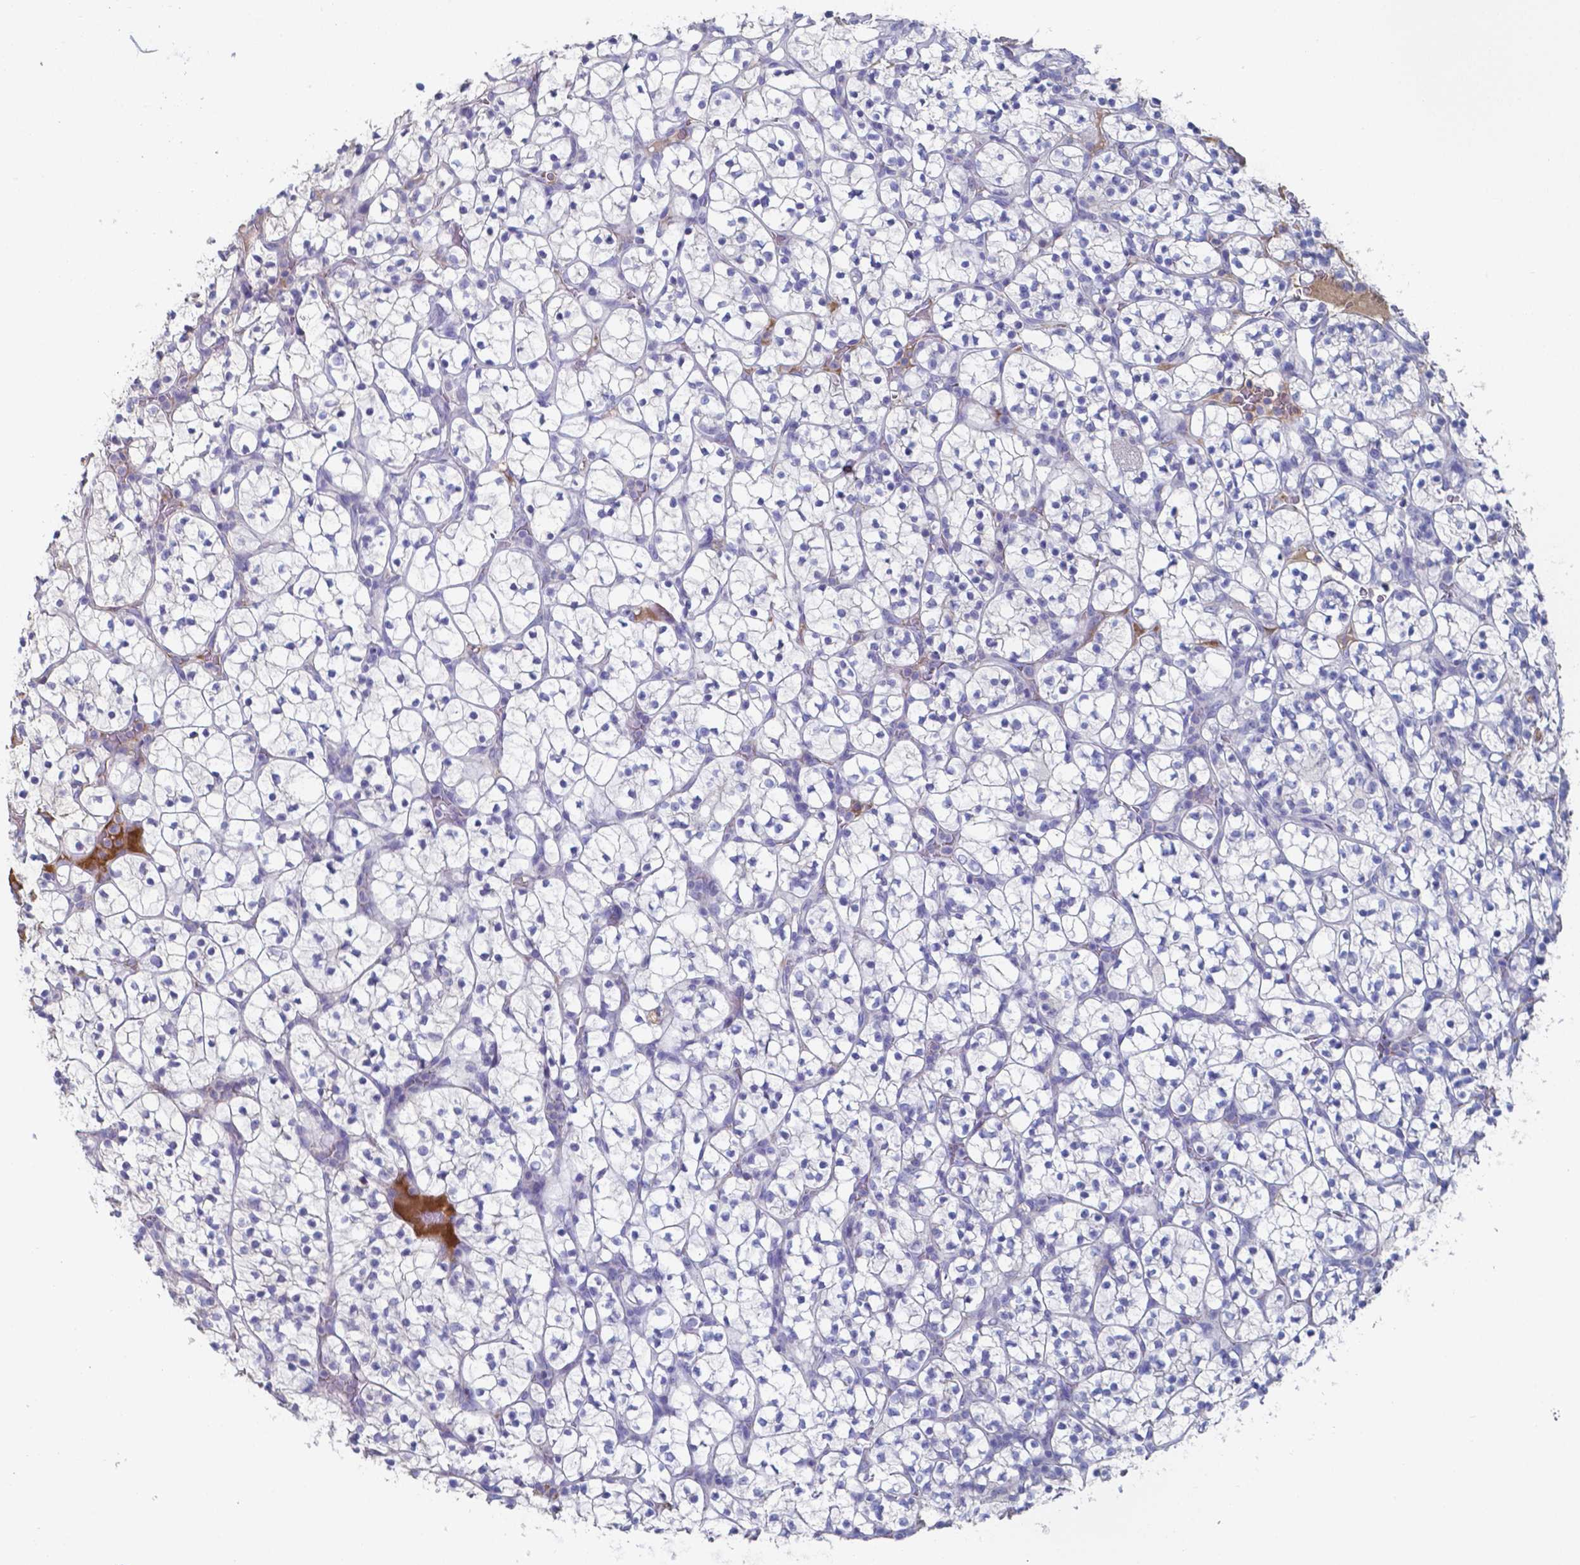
{"staining": {"intensity": "negative", "quantity": "none", "location": "none"}, "tissue": "renal cancer", "cell_type": "Tumor cells", "image_type": "cancer", "snomed": [{"axis": "morphology", "description": "Adenocarcinoma, NOS"}, {"axis": "topography", "description": "Kidney"}], "caption": "Immunohistochemistry of renal cancer displays no expression in tumor cells.", "gene": "BTBD17", "patient": {"sex": "female", "age": 89}}